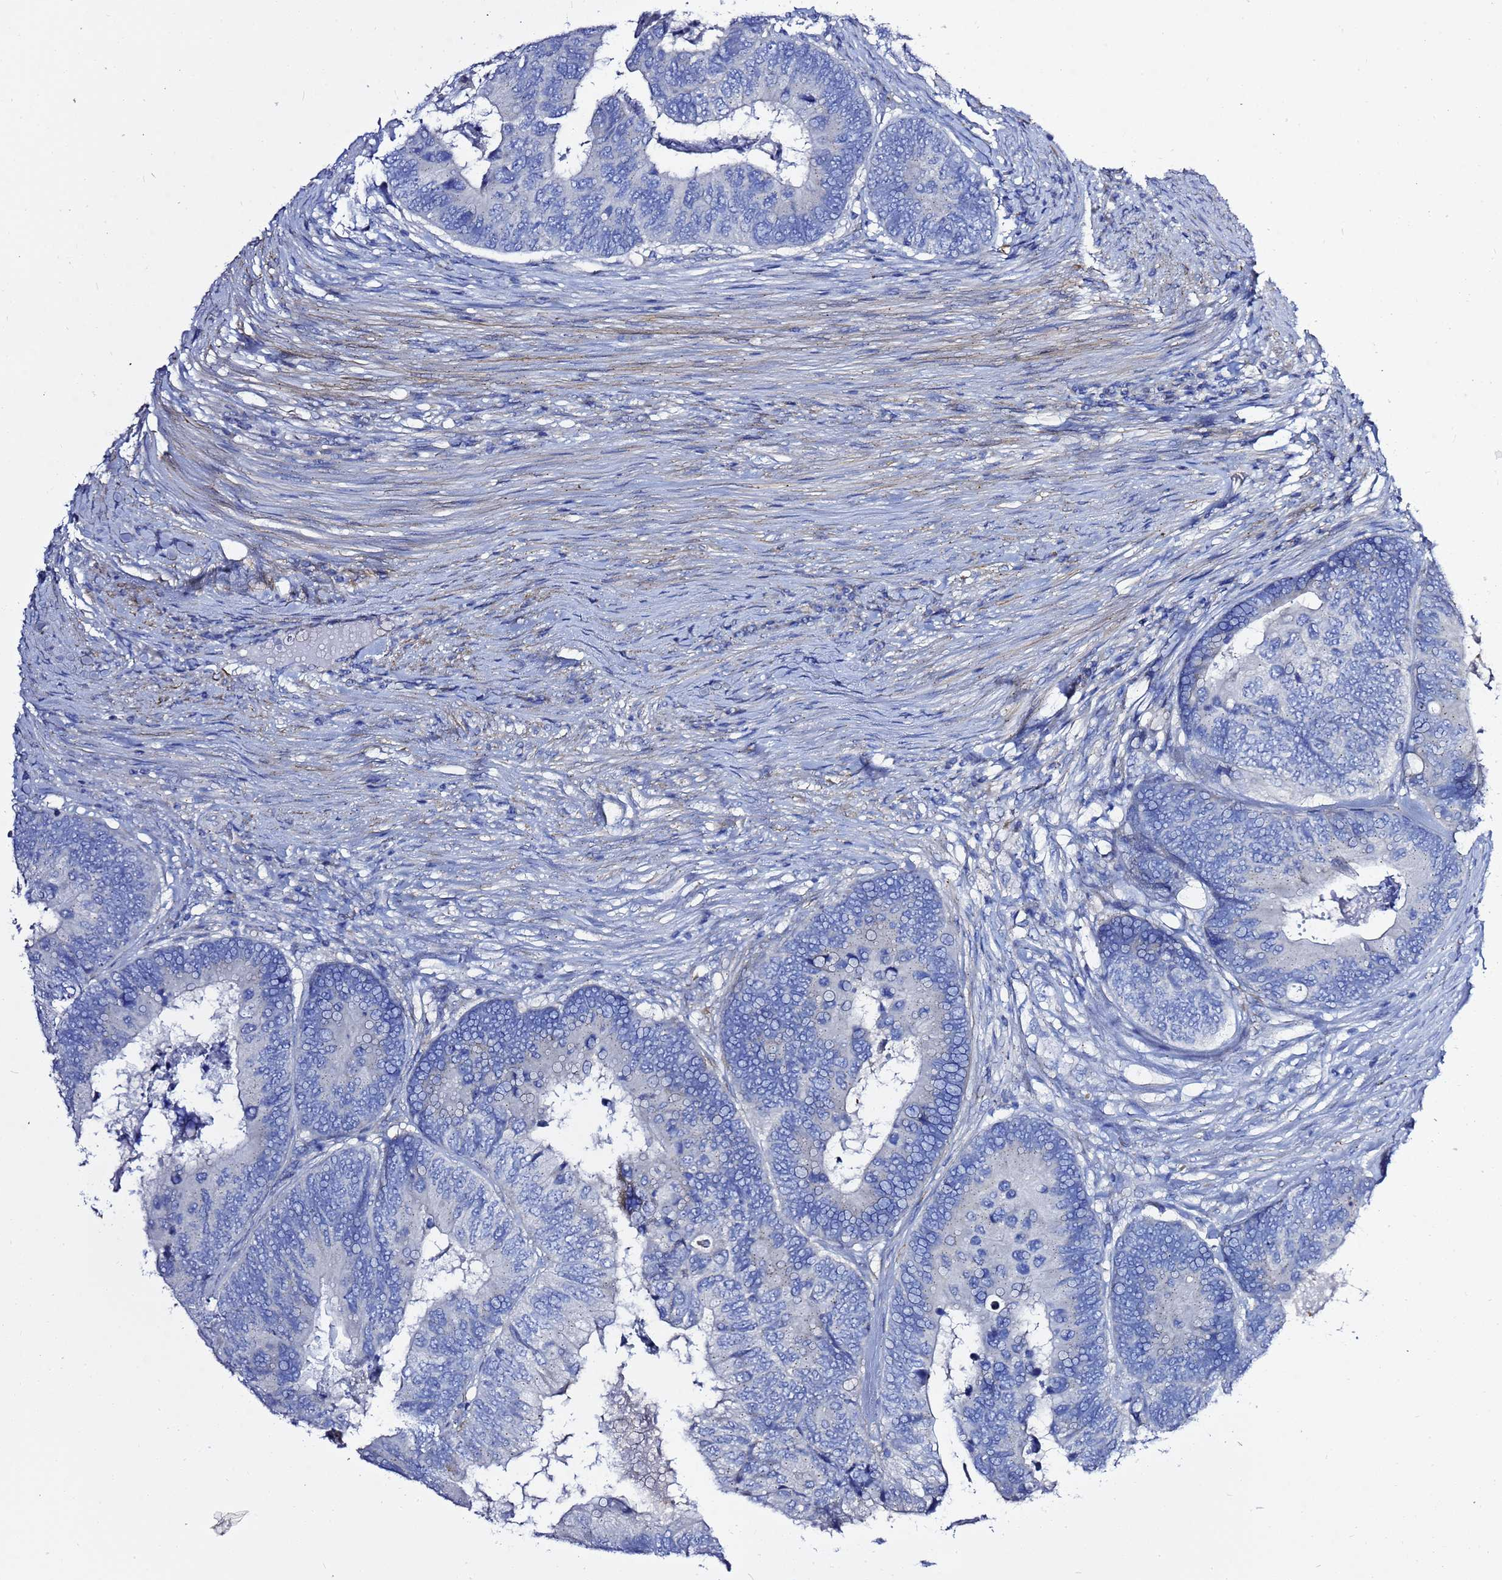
{"staining": {"intensity": "negative", "quantity": "none", "location": "none"}, "tissue": "colorectal cancer", "cell_type": "Tumor cells", "image_type": "cancer", "snomed": [{"axis": "morphology", "description": "Adenocarcinoma, NOS"}, {"axis": "topography", "description": "Colon"}], "caption": "Immunohistochemical staining of human colorectal adenocarcinoma displays no significant positivity in tumor cells.", "gene": "USP18", "patient": {"sex": "female", "age": 67}}